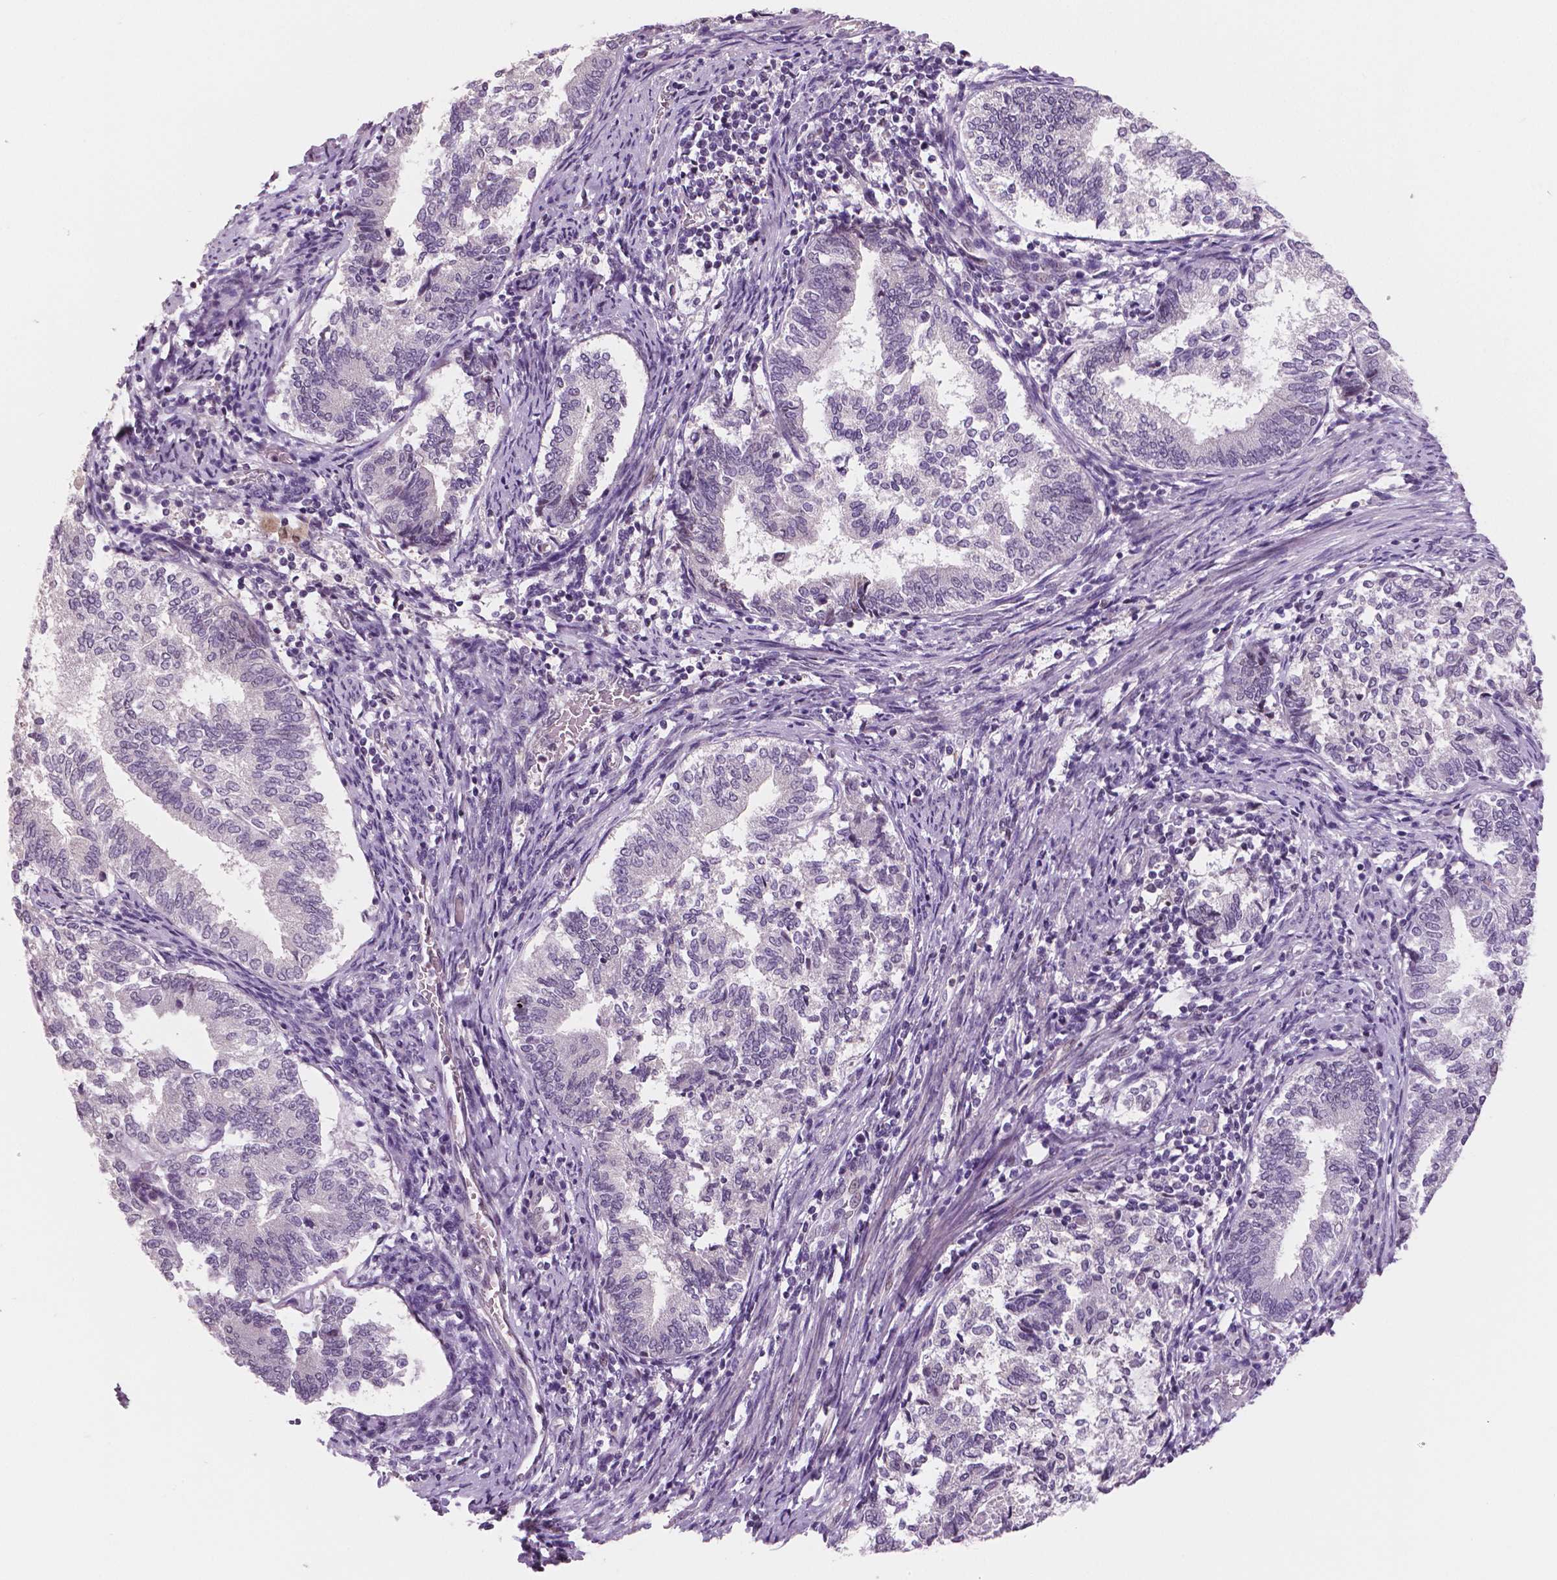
{"staining": {"intensity": "negative", "quantity": "none", "location": "none"}, "tissue": "endometrial cancer", "cell_type": "Tumor cells", "image_type": "cancer", "snomed": [{"axis": "morphology", "description": "Adenocarcinoma, NOS"}, {"axis": "topography", "description": "Endometrium"}], "caption": "Tumor cells are negative for protein expression in human endometrial adenocarcinoma.", "gene": "STAT3", "patient": {"sex": "female", "age": 65}}